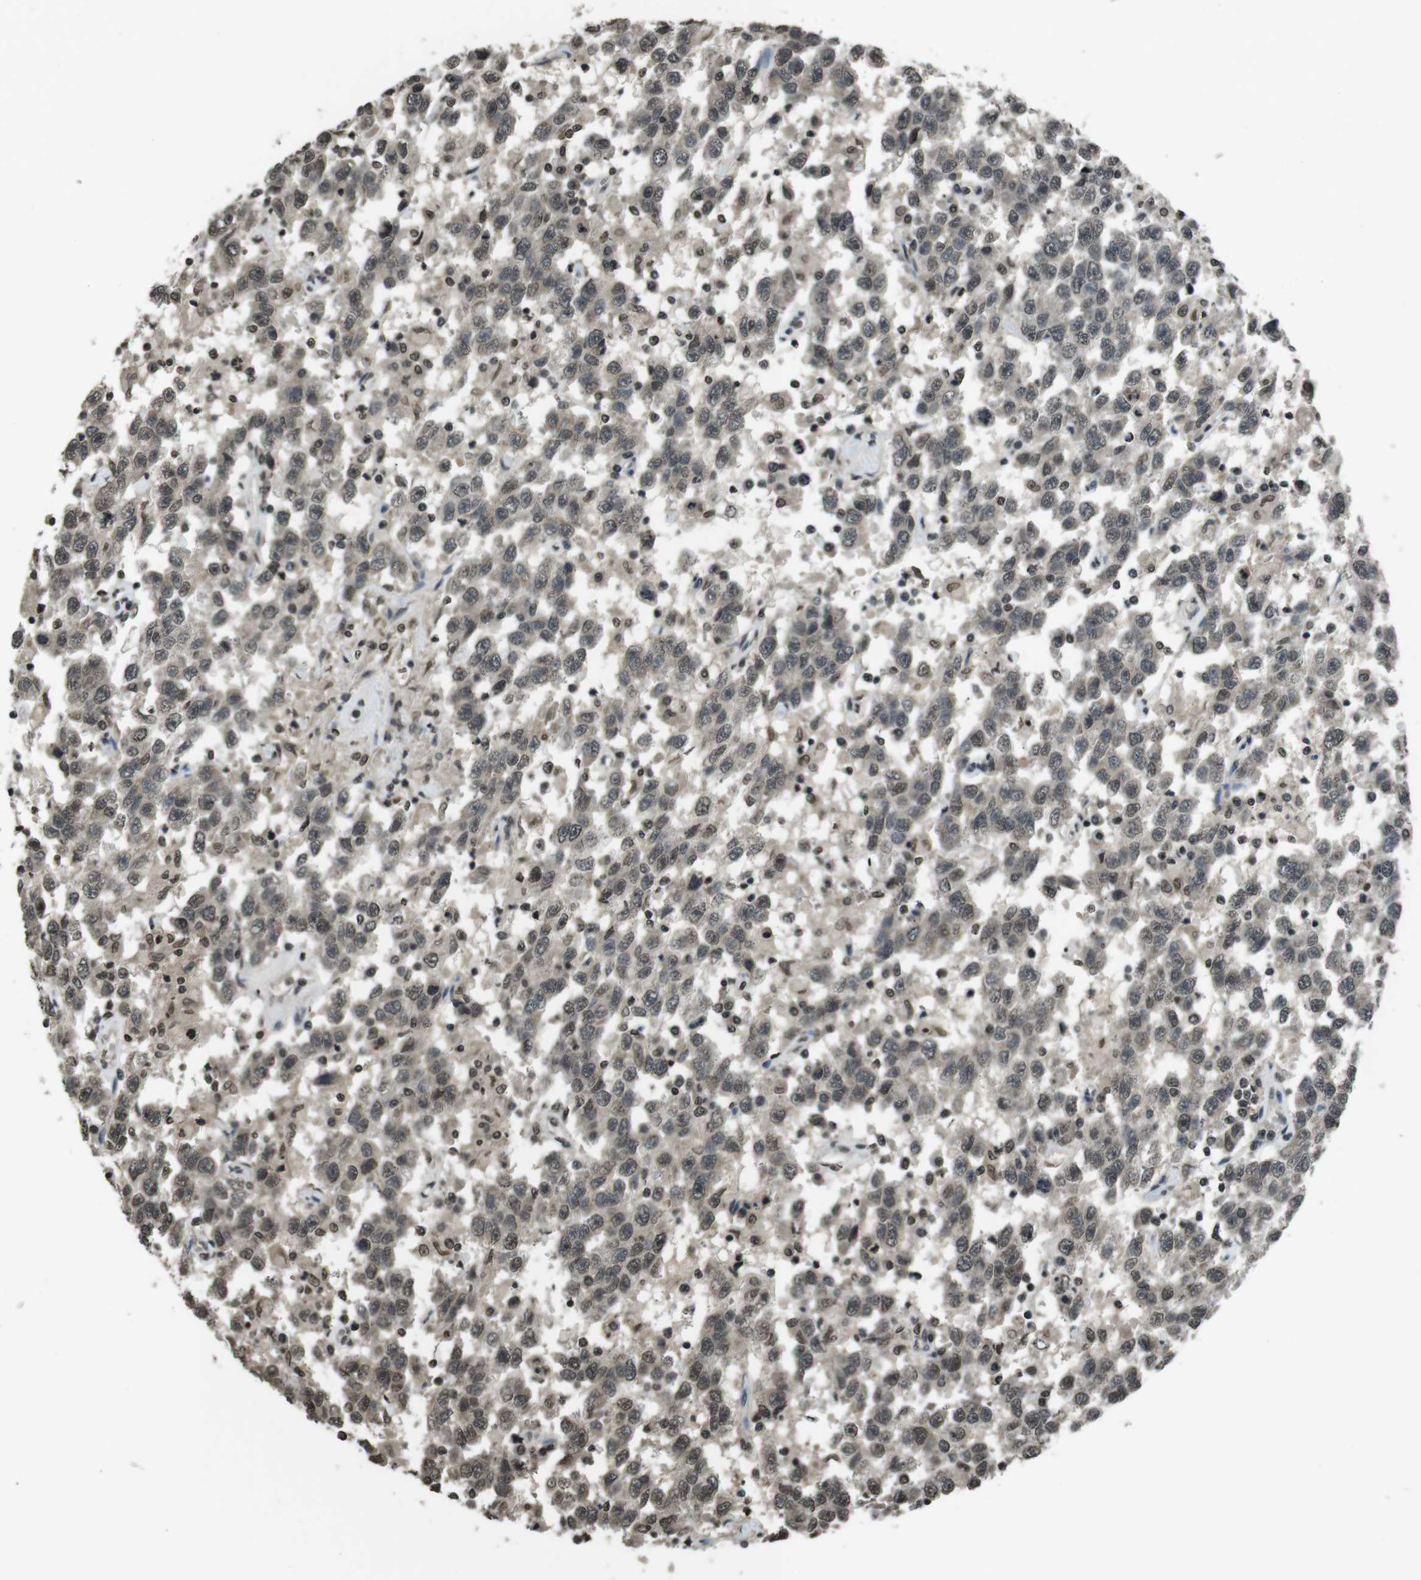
{"staining": {"intensity": "weak", "quantity": ">75%", "location": "nuclear"}, "tissue": "testis cancer", "cell_type": "Tumor cells", "image_type": "cancer", "snomed": [{"axis": "morphology", "description": "Seminoma, NOS"}, {"axis": "topography", "description": "Testis"}], "caption": "A brown stain labels weak nuclear expression of a protein in human testis cancer tumor cells. The protein of interest is shown in brown color, while the nuclei are stained blue.", "gene": "MAF", "patient": {"sex": "male", "age": 41}}